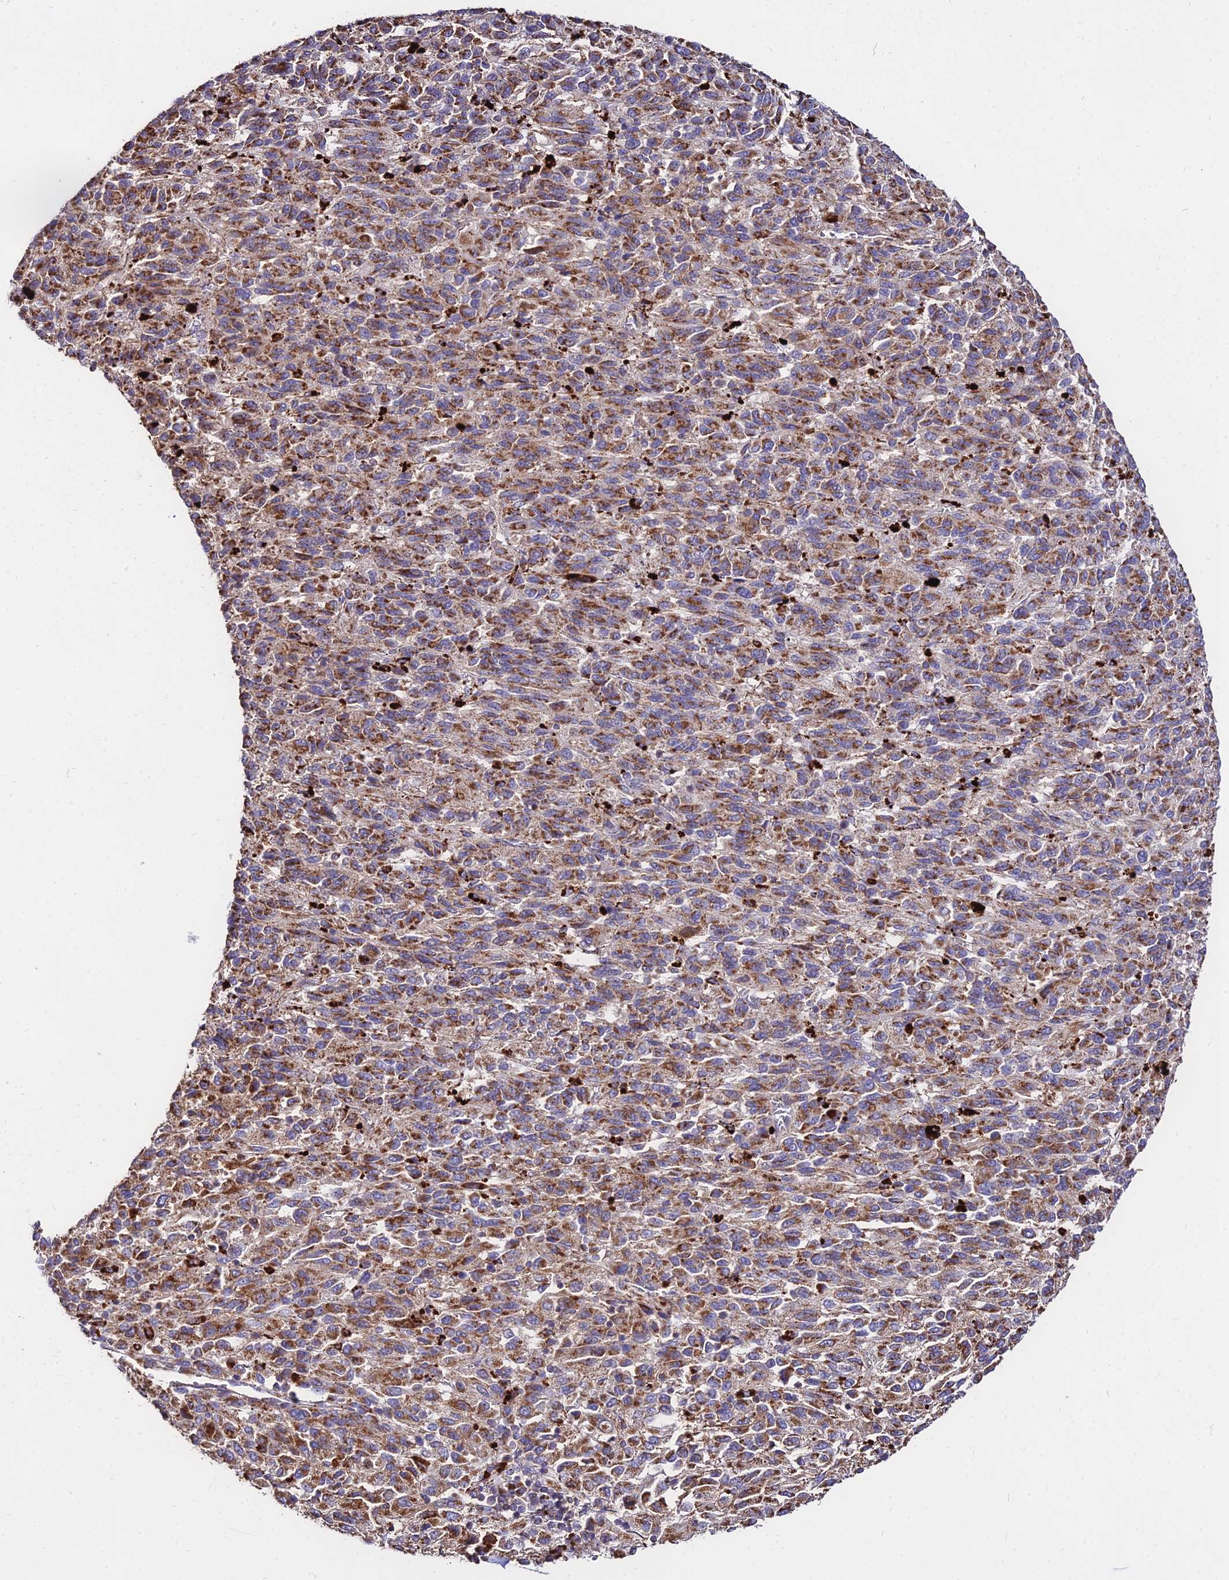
{"staining": {"intensity": "moderate", "quantity": ">75%", "location": "cytoplasmic/membranous"}, "tissue": "melanoma", "cell_type": "Tumor cells", "image_type": "cancer", "snomed": [{"axis": "morphology", "description": "Malignant melanoma, Metastatic site"}, {"axis": "topography", "description": "Lung"}], "caption": "Immunohistochemical staining of melanoma reveals medium levels of moderate cytoplasmic/membranous expression in approximately >75% of tumor cells. (brown staining indicates protein expression, while blue staining denotes nuclei).", "gene": "PNLIPRP3", "patient": {"sex": "male", "age": 64}}